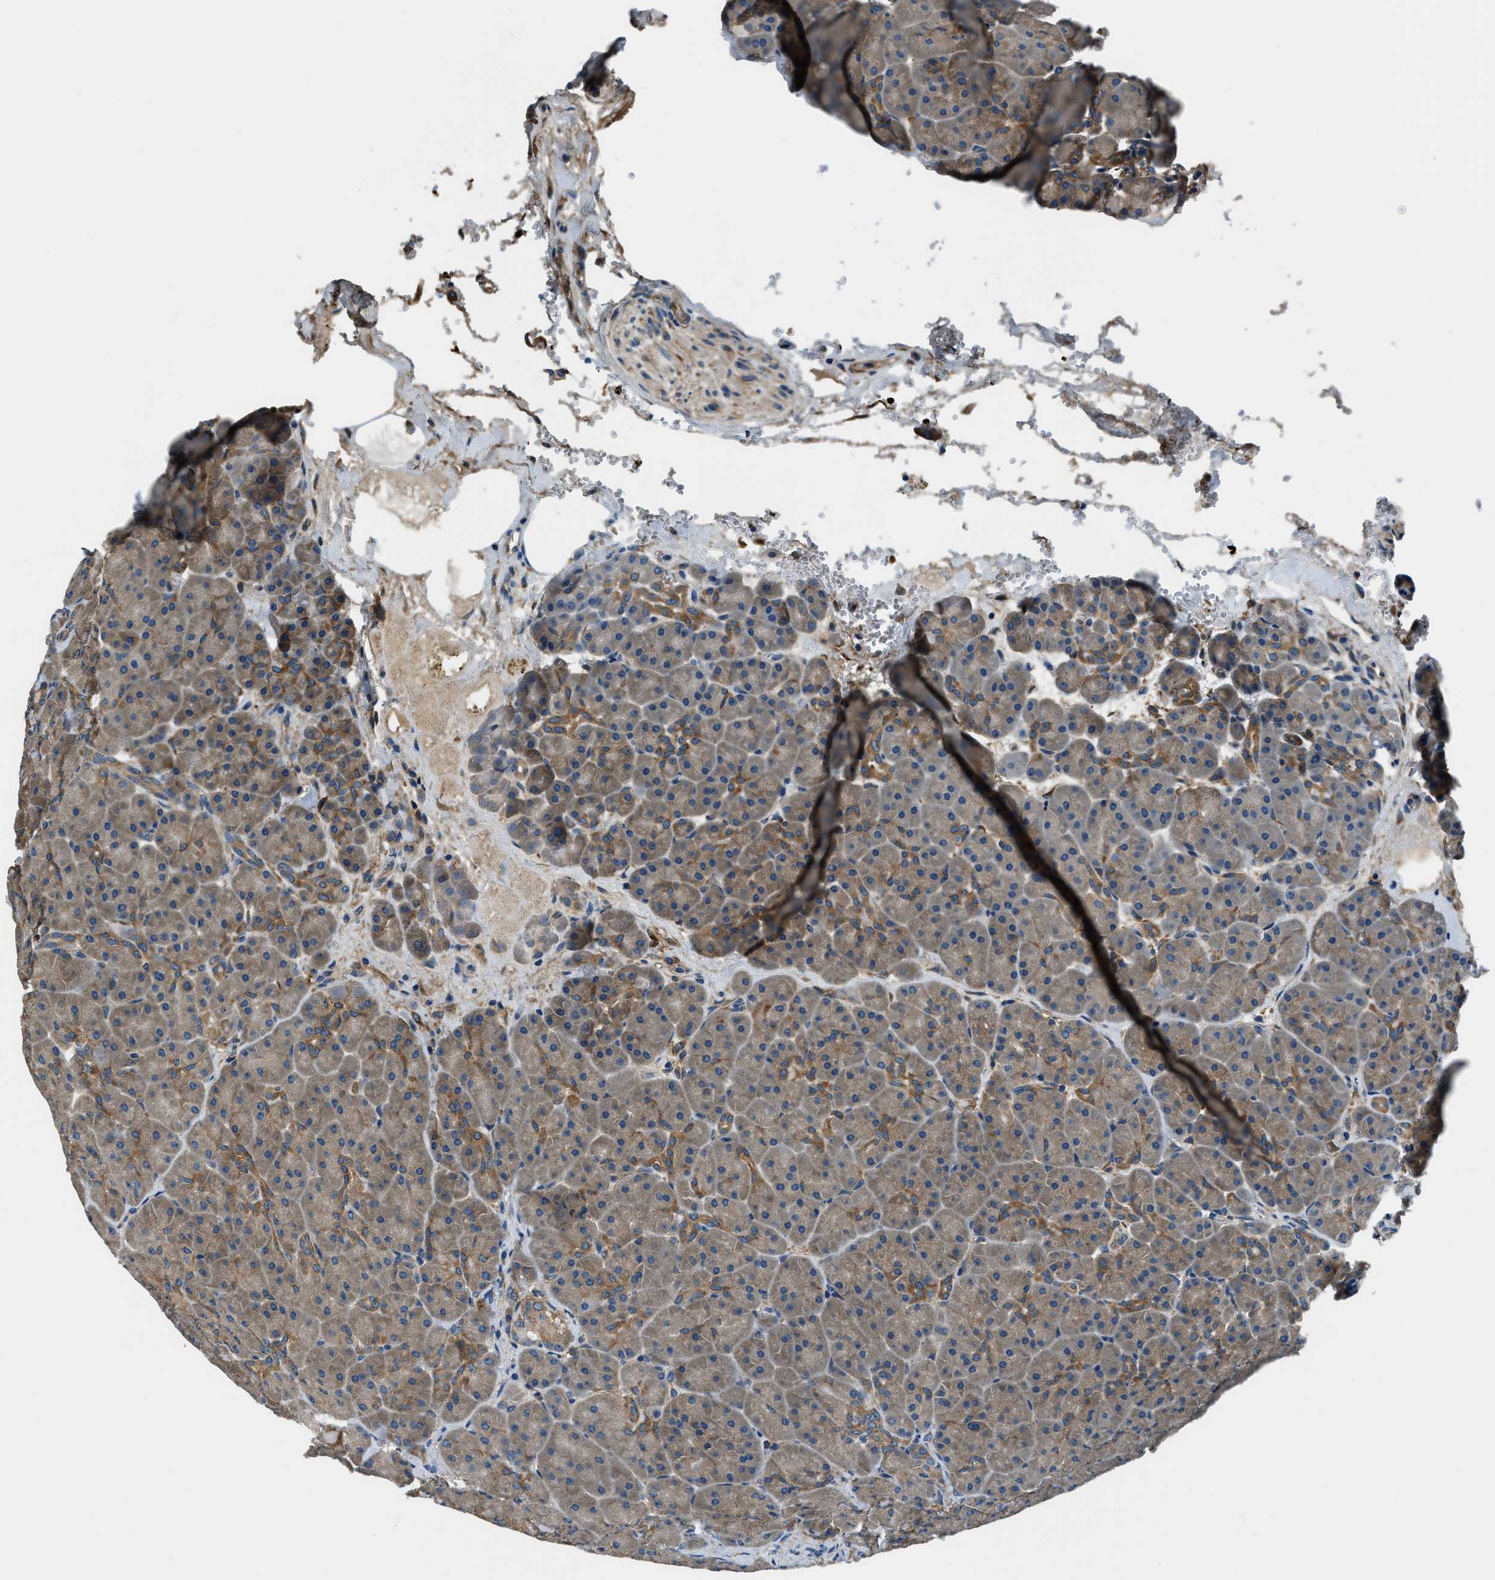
{"staining": {"intensity": "weak", "quantity": "25%-75%", "location": "cytoplasmic/membranous"}, "tissue": "pancreas", "cell_type": "Exocrine glandular cells", "image_type": "normal", "snomed": [{"axis": "morphology", "description": "Normal tissue, NOS"}, {"axis": "topography", "description": "Pancreas"}], "caption": "Pancreas stained for a protein (brown) demonstrates weak cytoplasmic/membranous positive expression in about 25%-75% of exocrine glandular cells.", "gene": "EEA1", "patient": {"sex": "male", "age": 66}}